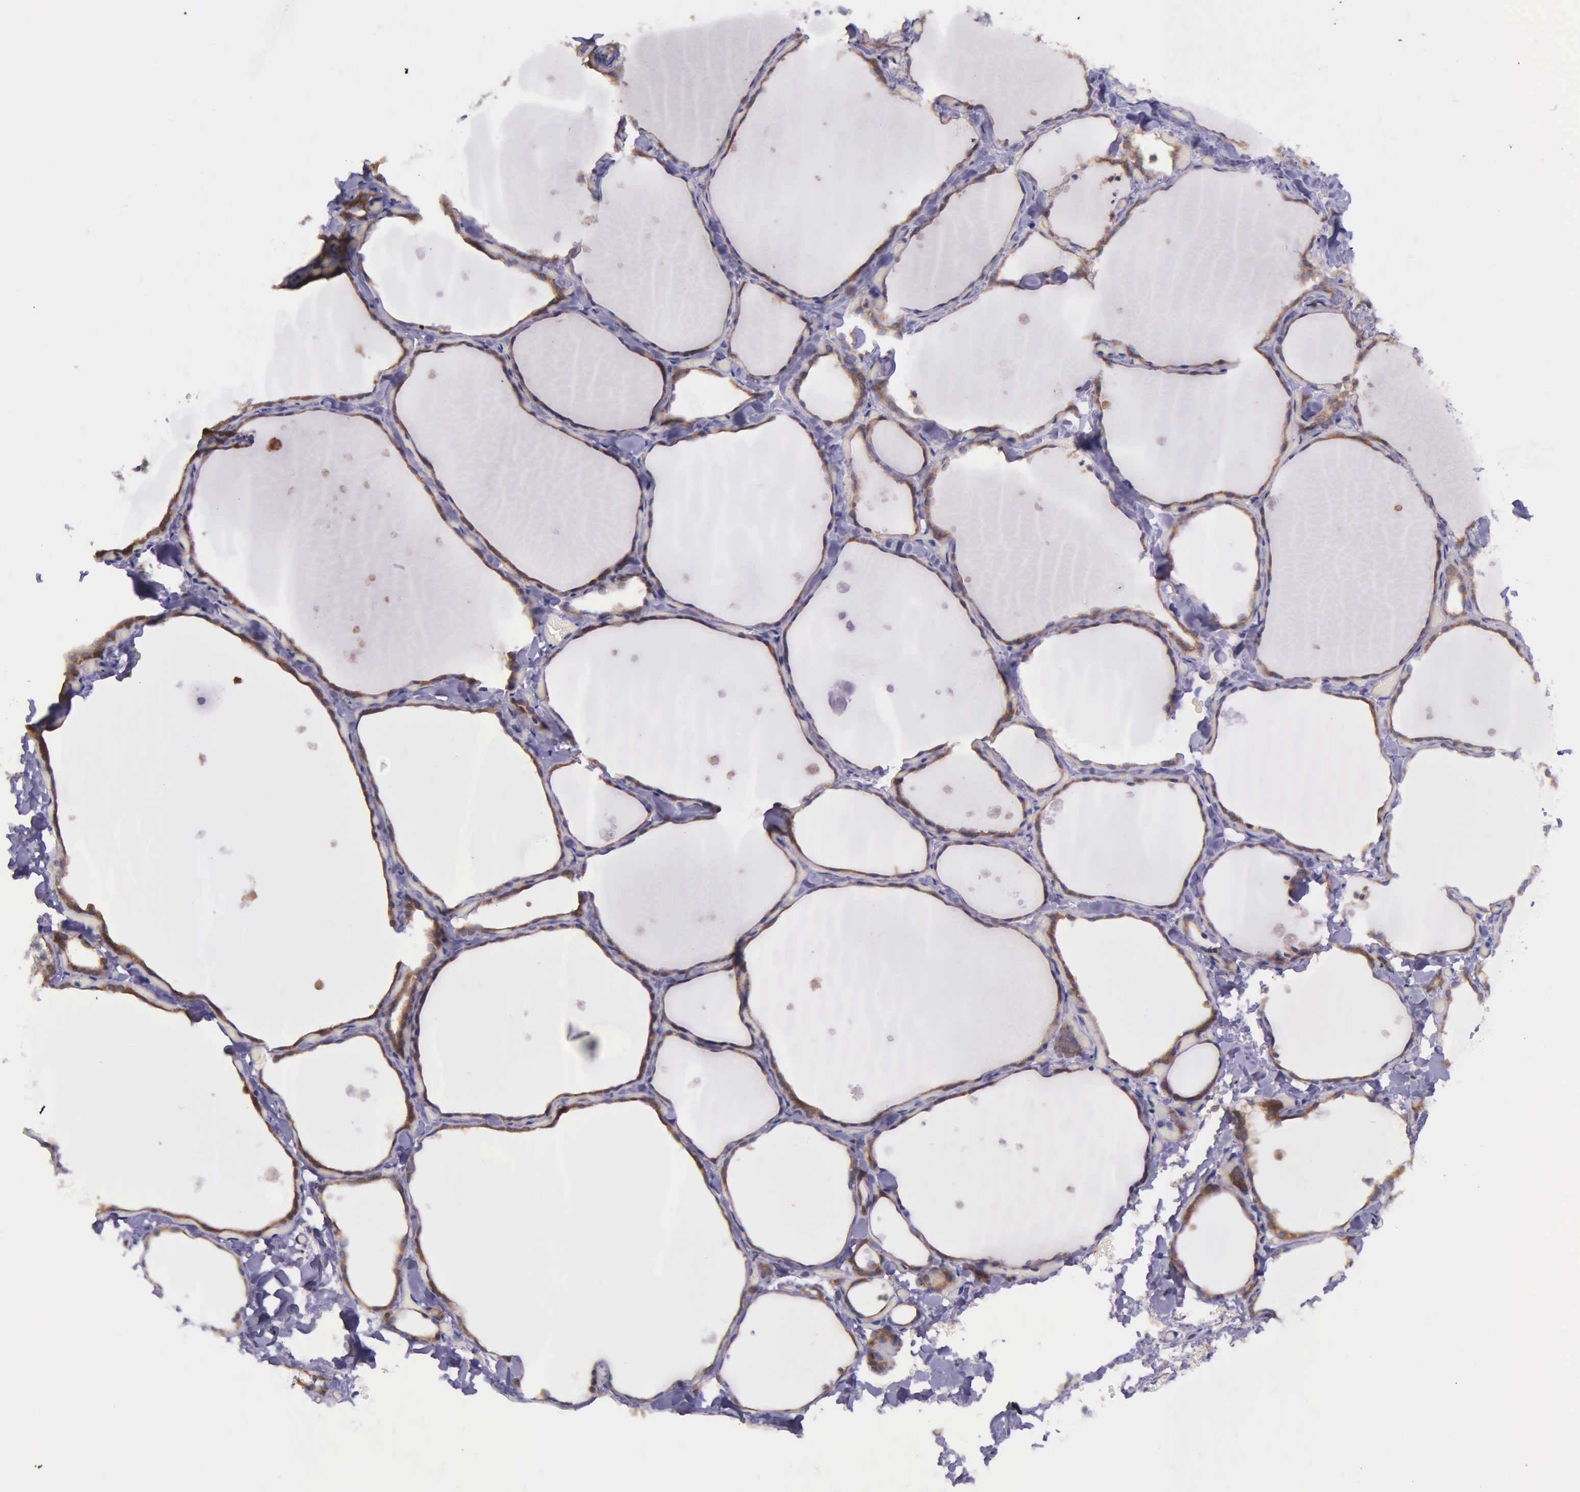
{"staining": {"intensity": "strong", "quantity": ">75%", "location": "cytoplasmic/membranous"}, "tissue": "thyroid gland", "cell_type": "Glandular cells", "image_type": "normal", "snomed": [{"axis": "morphology", "description": "Normal tissue, NOS"}, {"axis": "topography", "description": "Thyroid gland"}], "caption": "Thyroid gland stained with a brown dye displays strong cytoplasmic/membranous positive positivity in approximately >75% of glandular cells.", "gene": "NSDHL", "patient": {"sex": "male", "age": 34}}